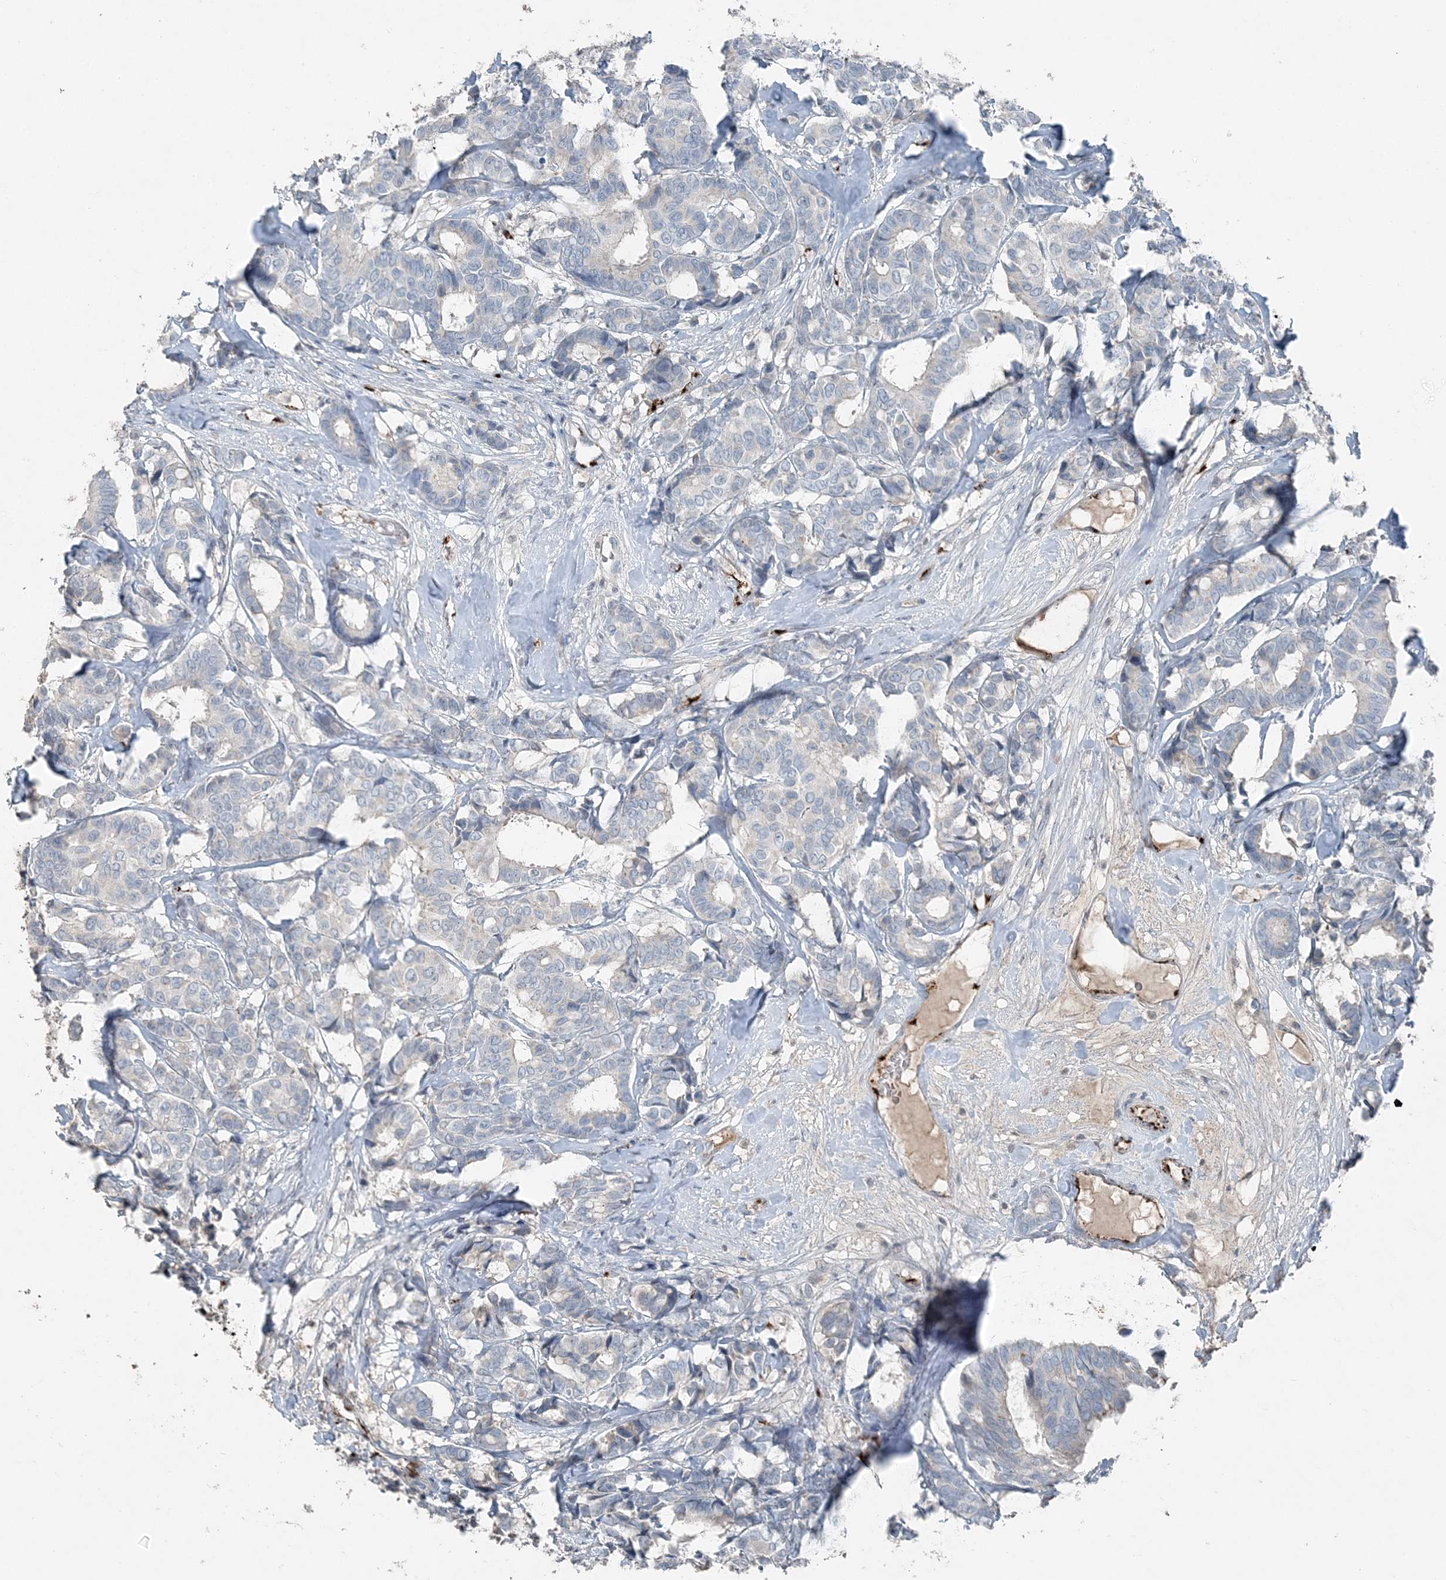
{"staining": {"intensity": "negative", "quantity": "none", "location": "none"}, "tissue": "breast cancer", "cell_type": "Tumor cells", "image_type": "cancer", "snomed": [{"axis": "morphology", "description": "Duct carcinoma"}, {"axis": "topography", "description": "Breast"}], "caption": "Tumor cells are negative for protein expression in human invasive ductal carcinoma (breast).", "gene": "ELOVL7", "patient": {"sex": "female", "age": 87}}